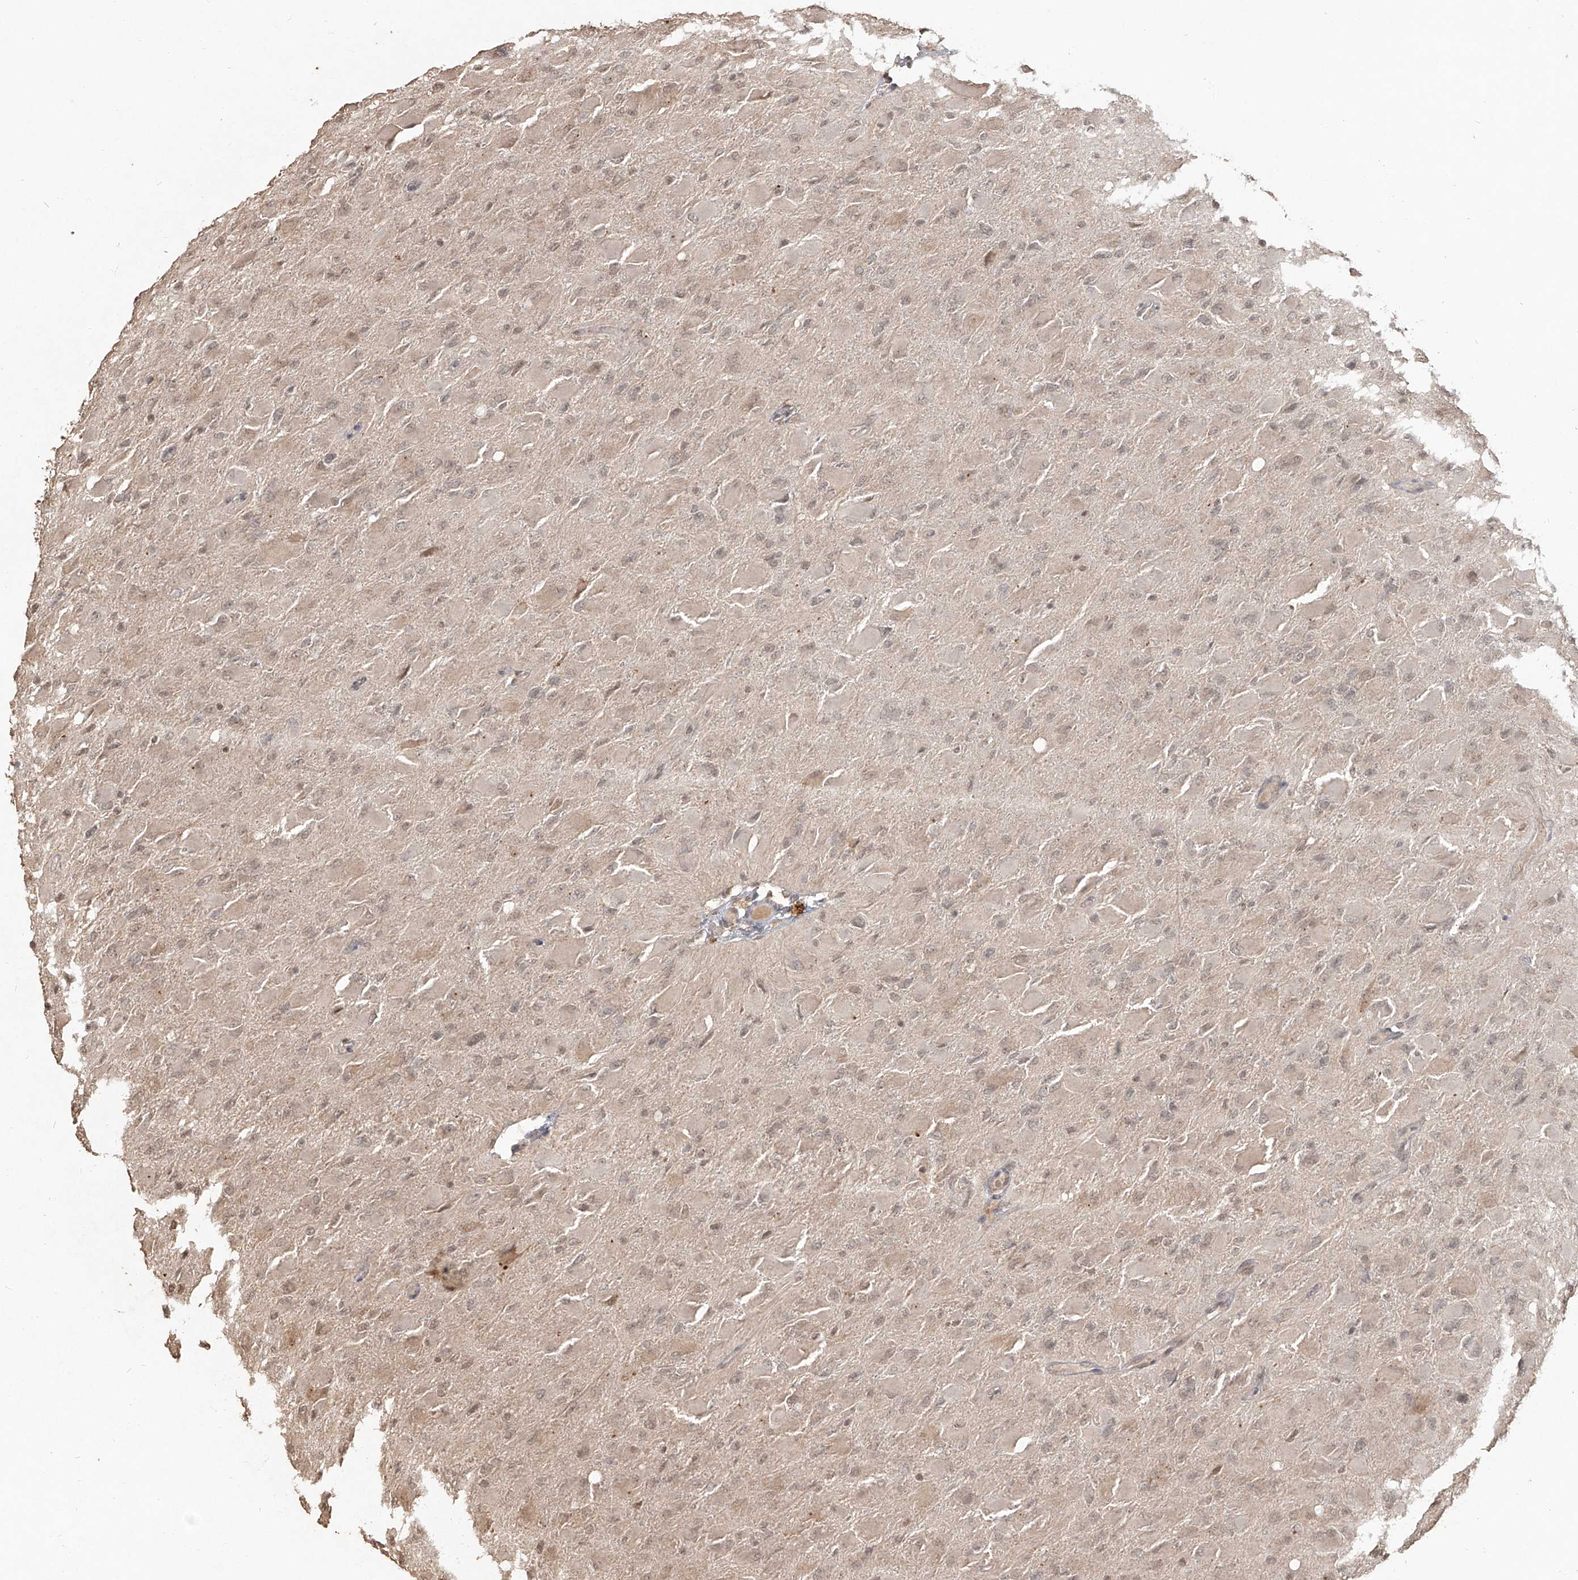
{"staining": {"intensity": "weak", "quantity": "25%-75%", "location": "cytoplasmic/membranous,nuclear"}, "tissue": "glioma", "cell_type": "Tumor cells", "image_type": "cancer", "snomed": [{"axis": "morphology", "description": "Glioma, malignant, High grade"}, {"axis": "topography", "description": "Cerebral cortex"}], "caption": "Immunohistochemical staining of human glioma displays low levels of weak cytoplasmic/membranous and nuclear staining in about 25%-75% of tumor cells.", "gene": "UBE2K", "patient": {"sex": "female", "age": 36}}